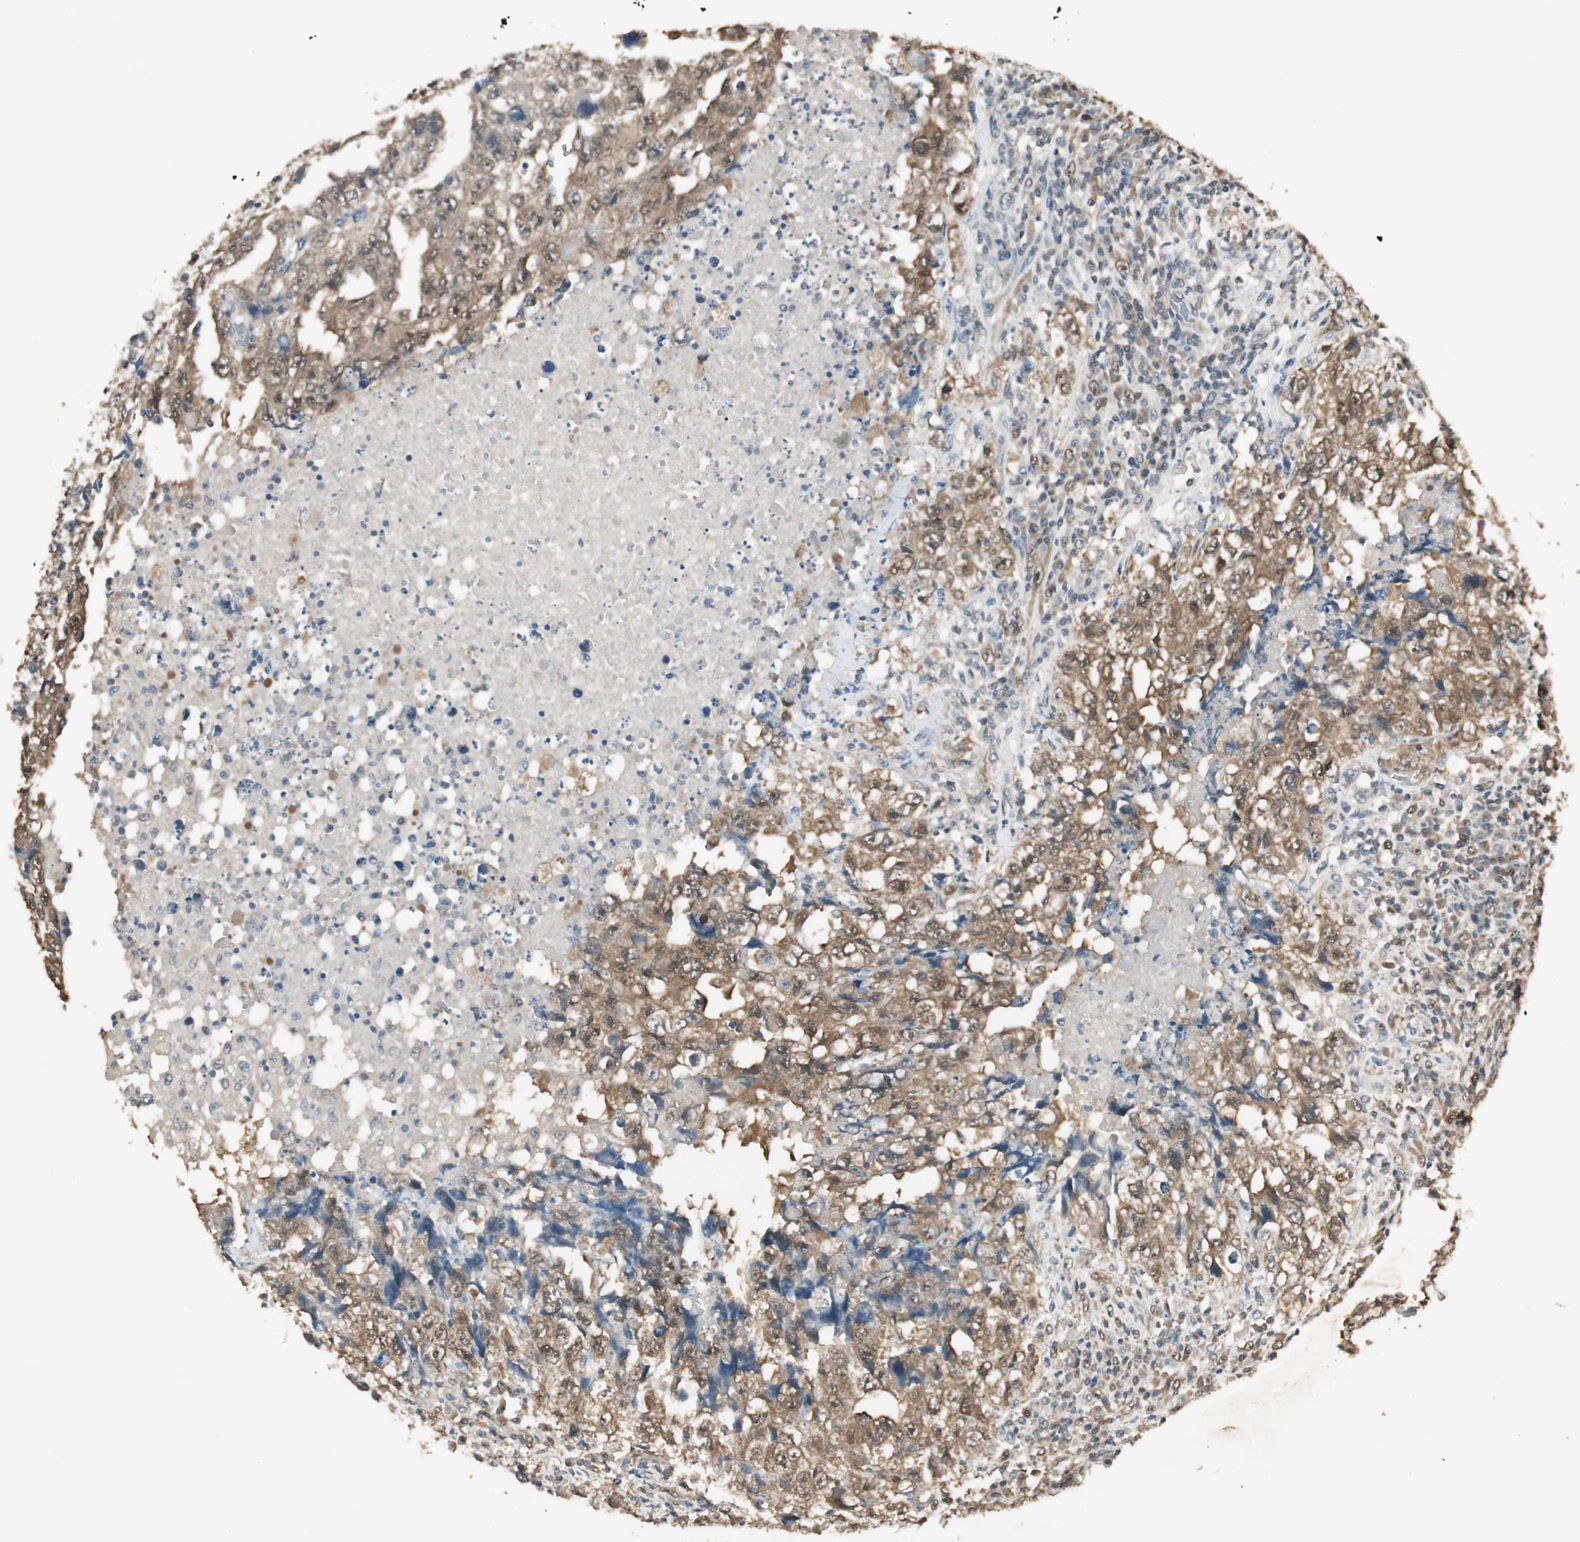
{"staining": {"intensity": "moderate", "quantity": ">75%", "location": "cytoplasmic/membranous"}, "tissue": "testis cancer", "cell_type": "Tumor cells", "image_type": "cancer", "snomed": [{"axis": "morphology", "description": "Necrosis, NOS"}, {"axis": "morphology", "description": "Carcinoma, Embryonal, NOS"}, {"axis": "topography", "description": "Testis"}], "caption": "Moderate cytoplasmic/membranous expression for a protein is seen in about >75% of tumor cells of testis embryonal carcinoma using IHC.", "gene": "USP5", "patient": {"sex": "male", "age": 19}}